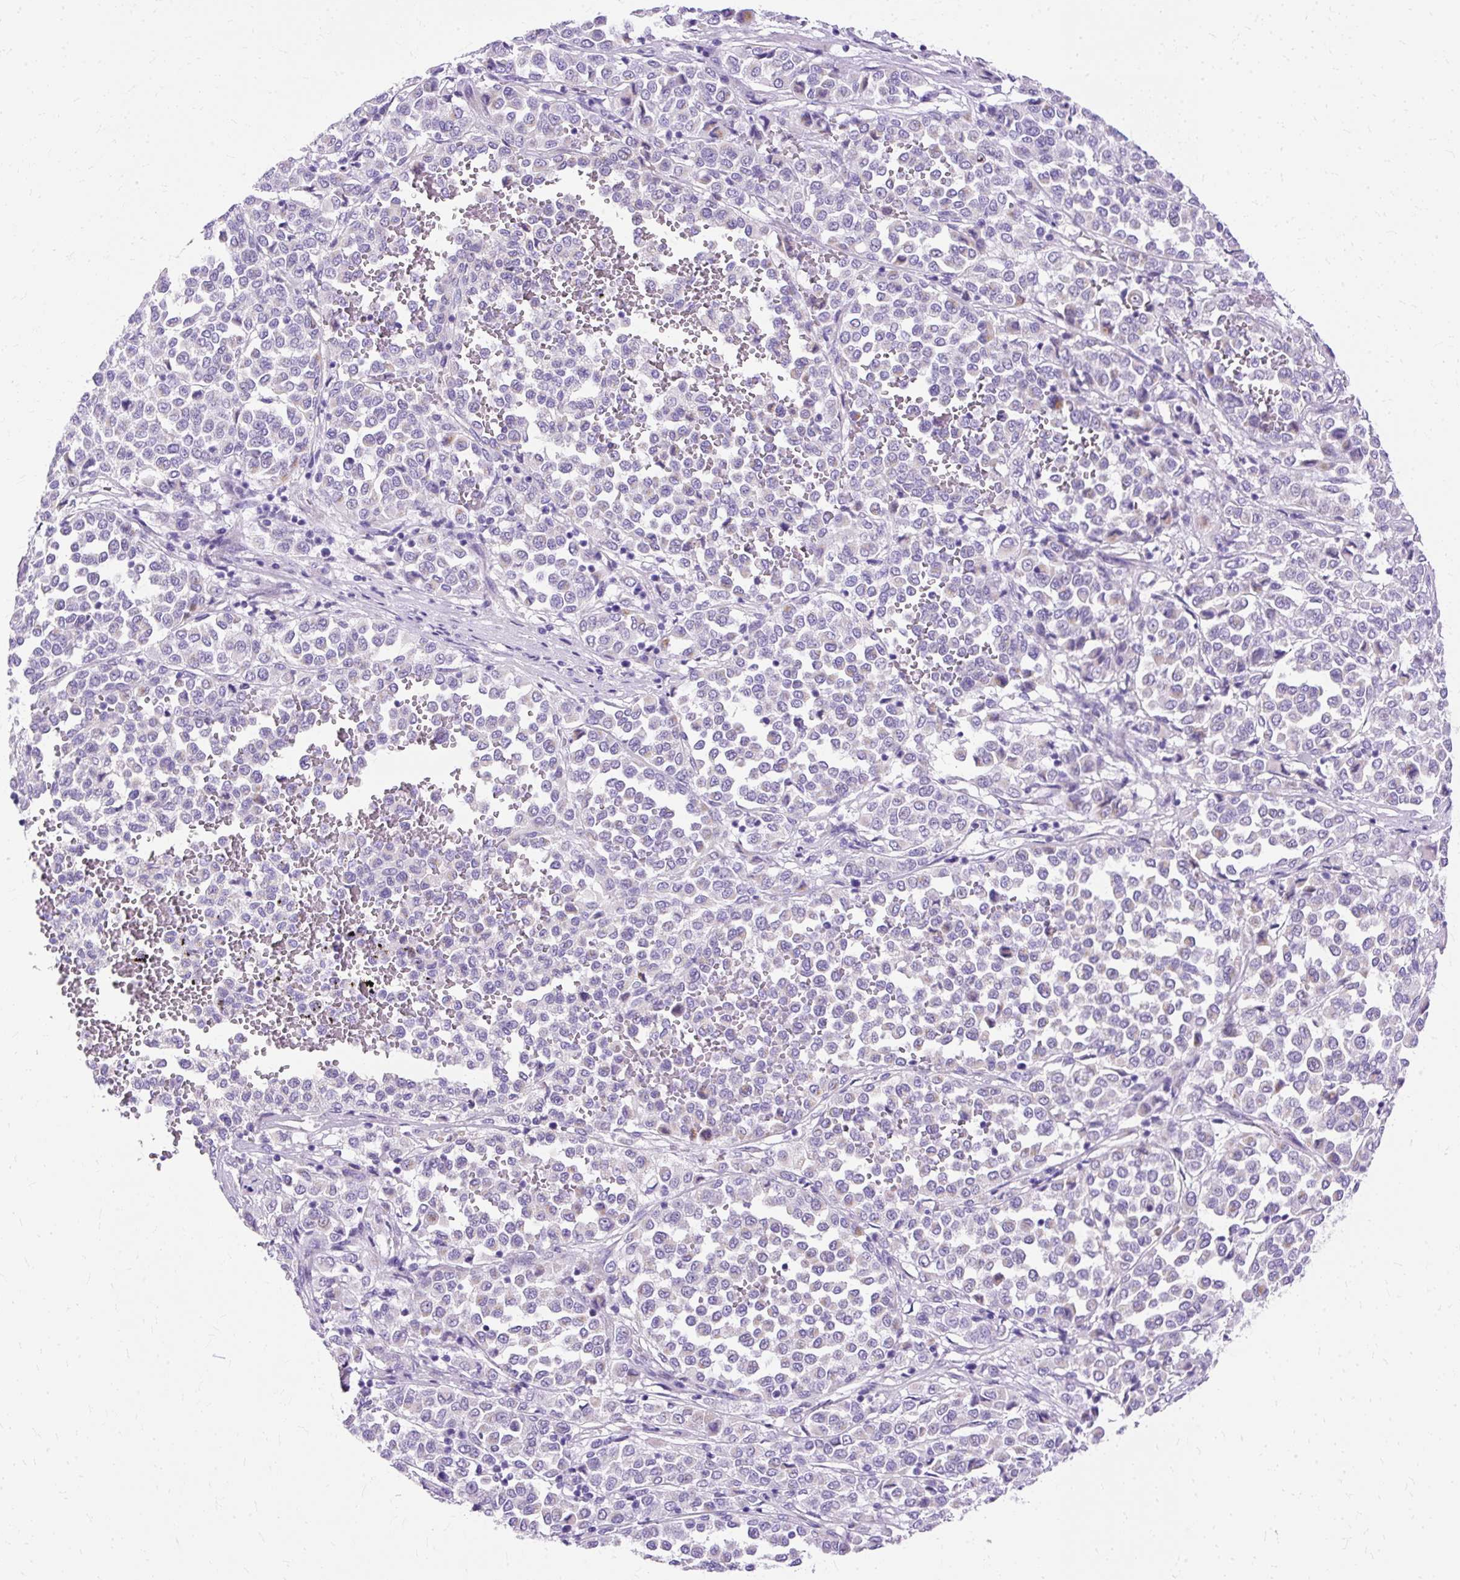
{"staining": {"intensity": "negative", "quantity": "none", "location": "none"}, "tissue": "melanoma", "cell_type": "Tumor cells", "image_type": "cancer", "snomed": [{"axis": "morphology", "description": "Malignant melanoma, Metastatic site"}, {"axis": "topography", "description": "Pancreas"}], "caption": "DAB immunohistochemical staining of human malignant melanoma (metastatic site) shows no significant staining in tumor cells.", "gene": "MYO6", "patient": {"sex": "female", "age": 30}}